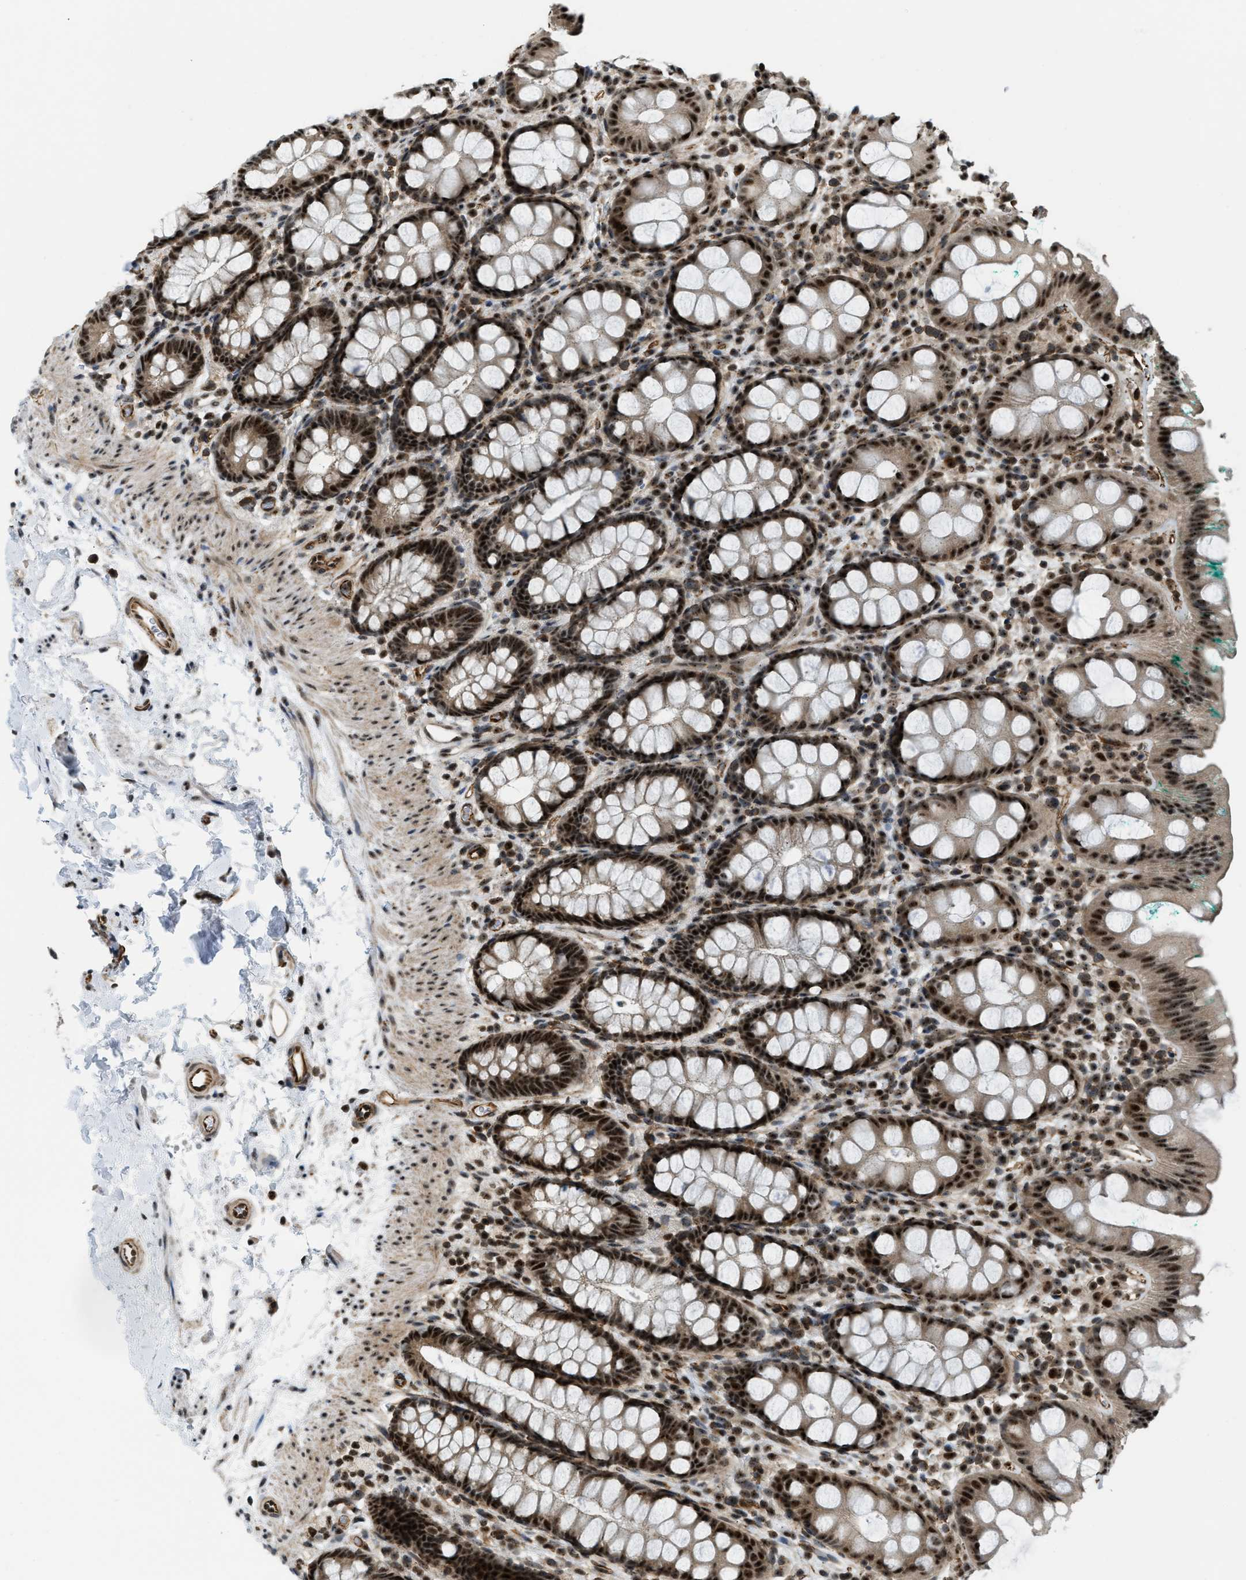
{"staining": {"intensity": "strong", "quantity": ">75%", "location": "nuclear"}, "tissue": "rectum", "cell_type": "Glandular cells", "image_type": "normal", "snomed": [{"axis": "morphology", "description": "Normal tissue, NOS"}, {"axis": "topography", "description": "Rectum"}], "caption": "High-power microscopy captured an immunohistochemistry (IHC) image of unremarkable rectum, revealing strong nuclear staining in approximately >75% of glandular cells. (DAB IHC with brightfield microscopy, high magnification).", "gene": "E2F1", "patient": {"sex": "female", "age": 65}}